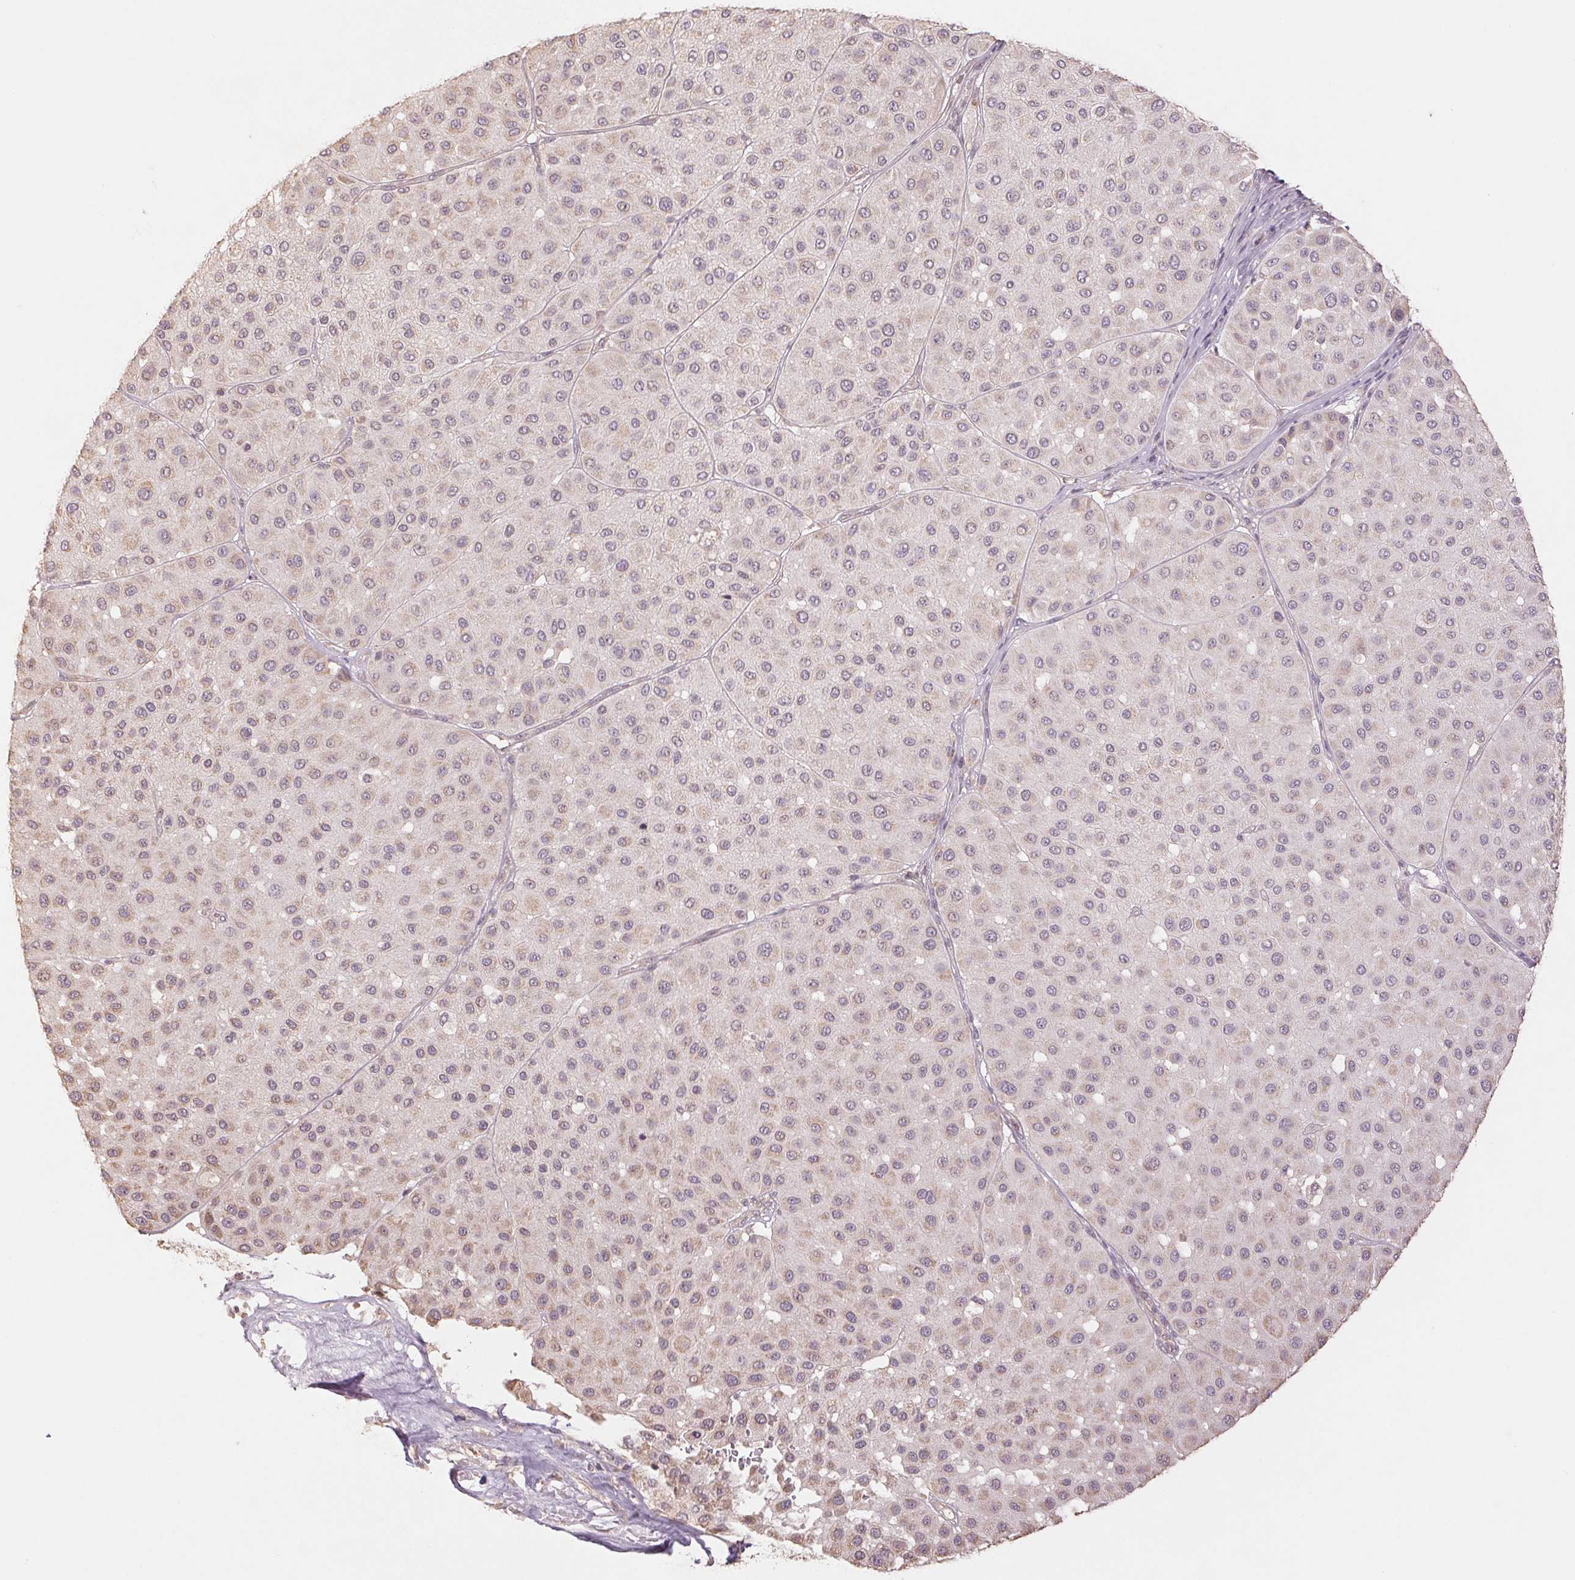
{"staining": {"intensity": "weak", "quantity": "25%-75%", "location": "cytoplasmic/membranous"}, "tissue": "melanoma", "cell_type": "Tumor cells", "image_type": "cancer", "snomed": [{"axis": "morphology", "description": "Malignant melanoma, Metastatic site"}, {"axis": "topography", "description": "Smooth muscle"}], "caption": "Malignant melanoma (metastatic site) tissue exhibits weak cytoplasmic/membranous staining in approximately 25%-75% of tumor cells", "gene": "COX14", "patient": {"sex": "male", "age": 41}}